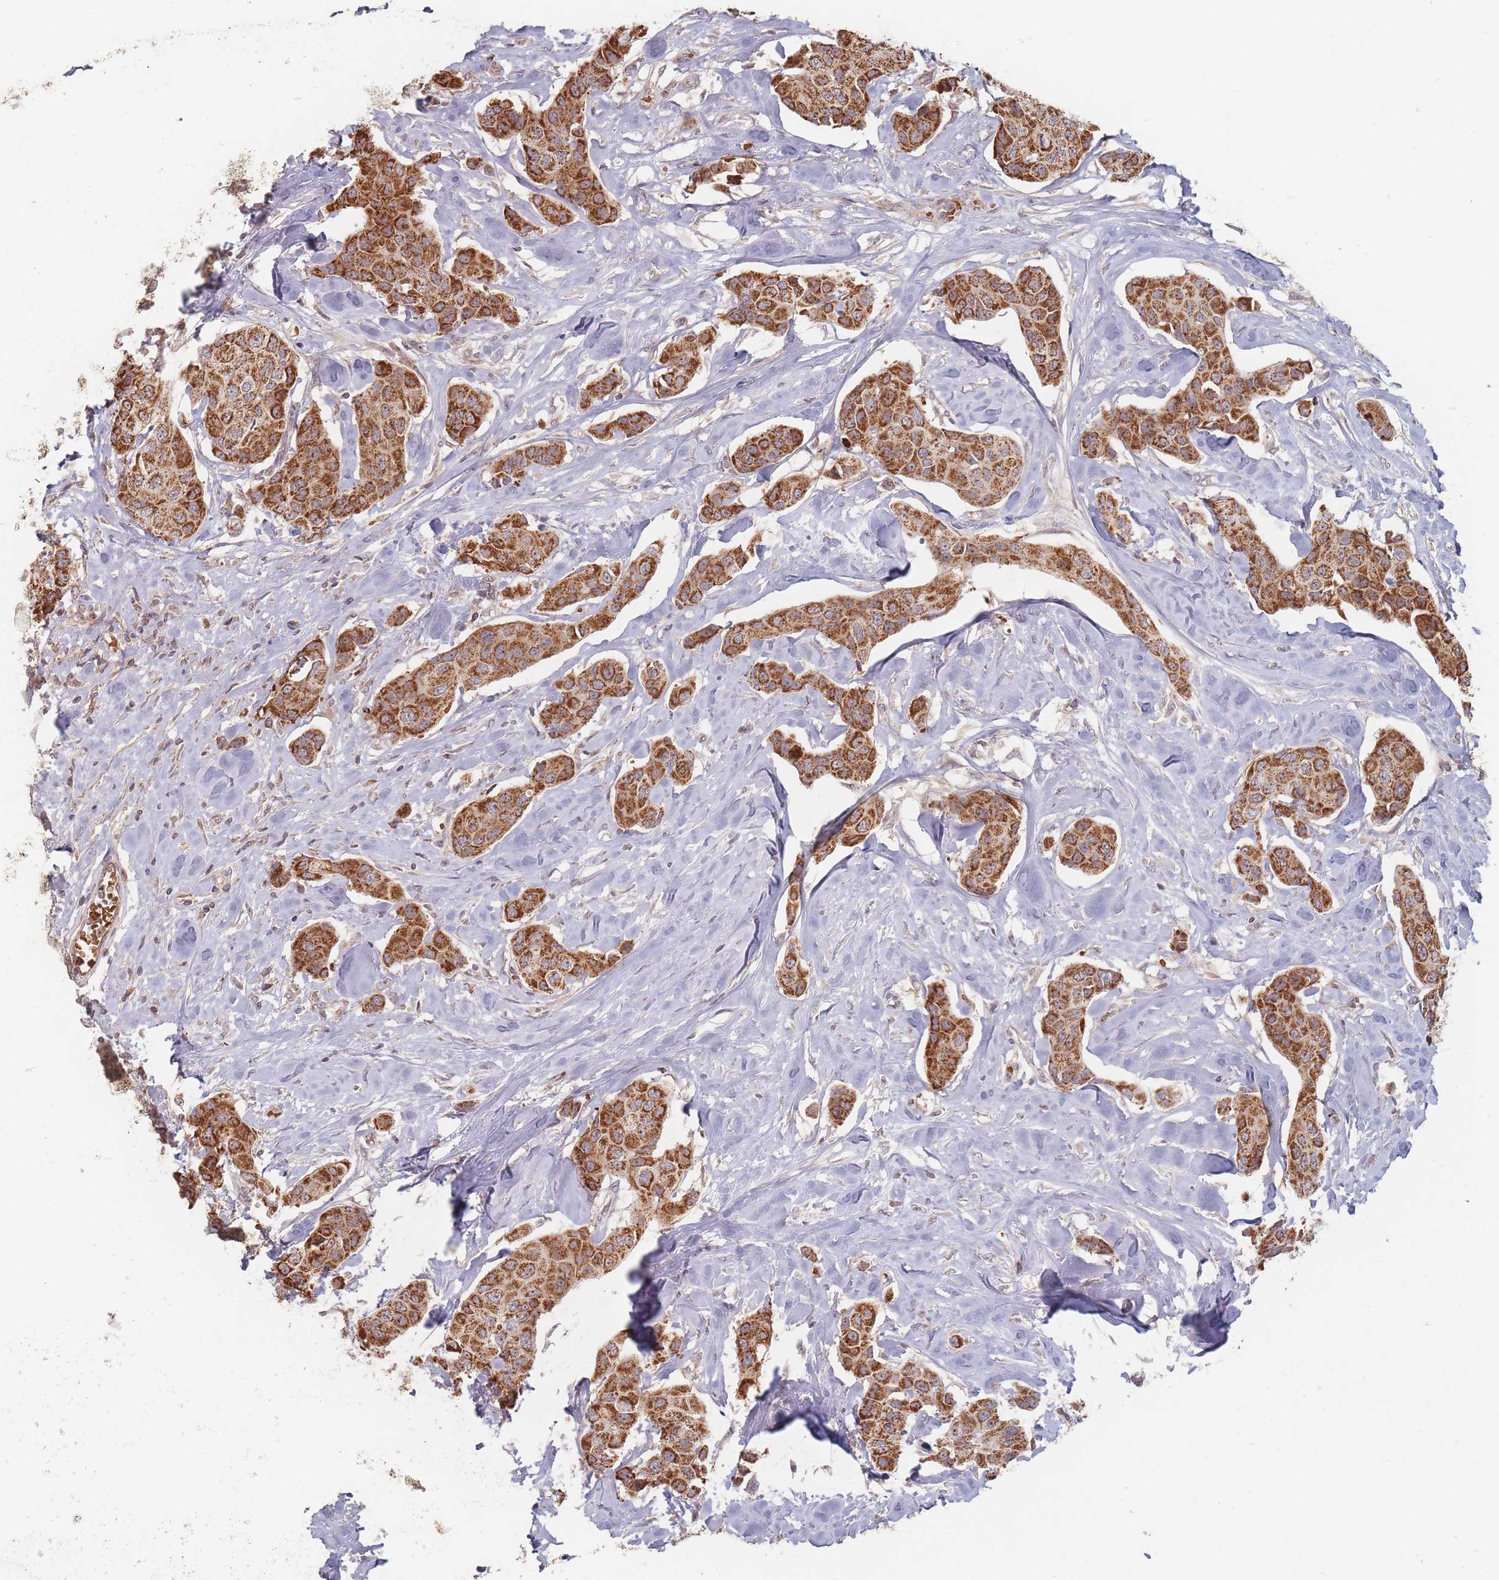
{"staining": {"intensity": "strong", "quantity": ">75%", "location": "cytoplasmic/membranous"}, "tissue": "breast cancer", "cell_type": "Tumor cells", "image_type": "cancer", "snomed": [{"axis": "morphology", "description": "Duct carcinoma"}, {"axis": "topography", "description": "Breast"}, {"axis": "topography", "description": "Lymph node"}], "caption": "Tumor cells show high levels of strong cytoplasmic/membranous positivity in about >75% of cells in breast cancer.", "gene": "OR2M4", "patient": {"sex": "female", "age": 80}}